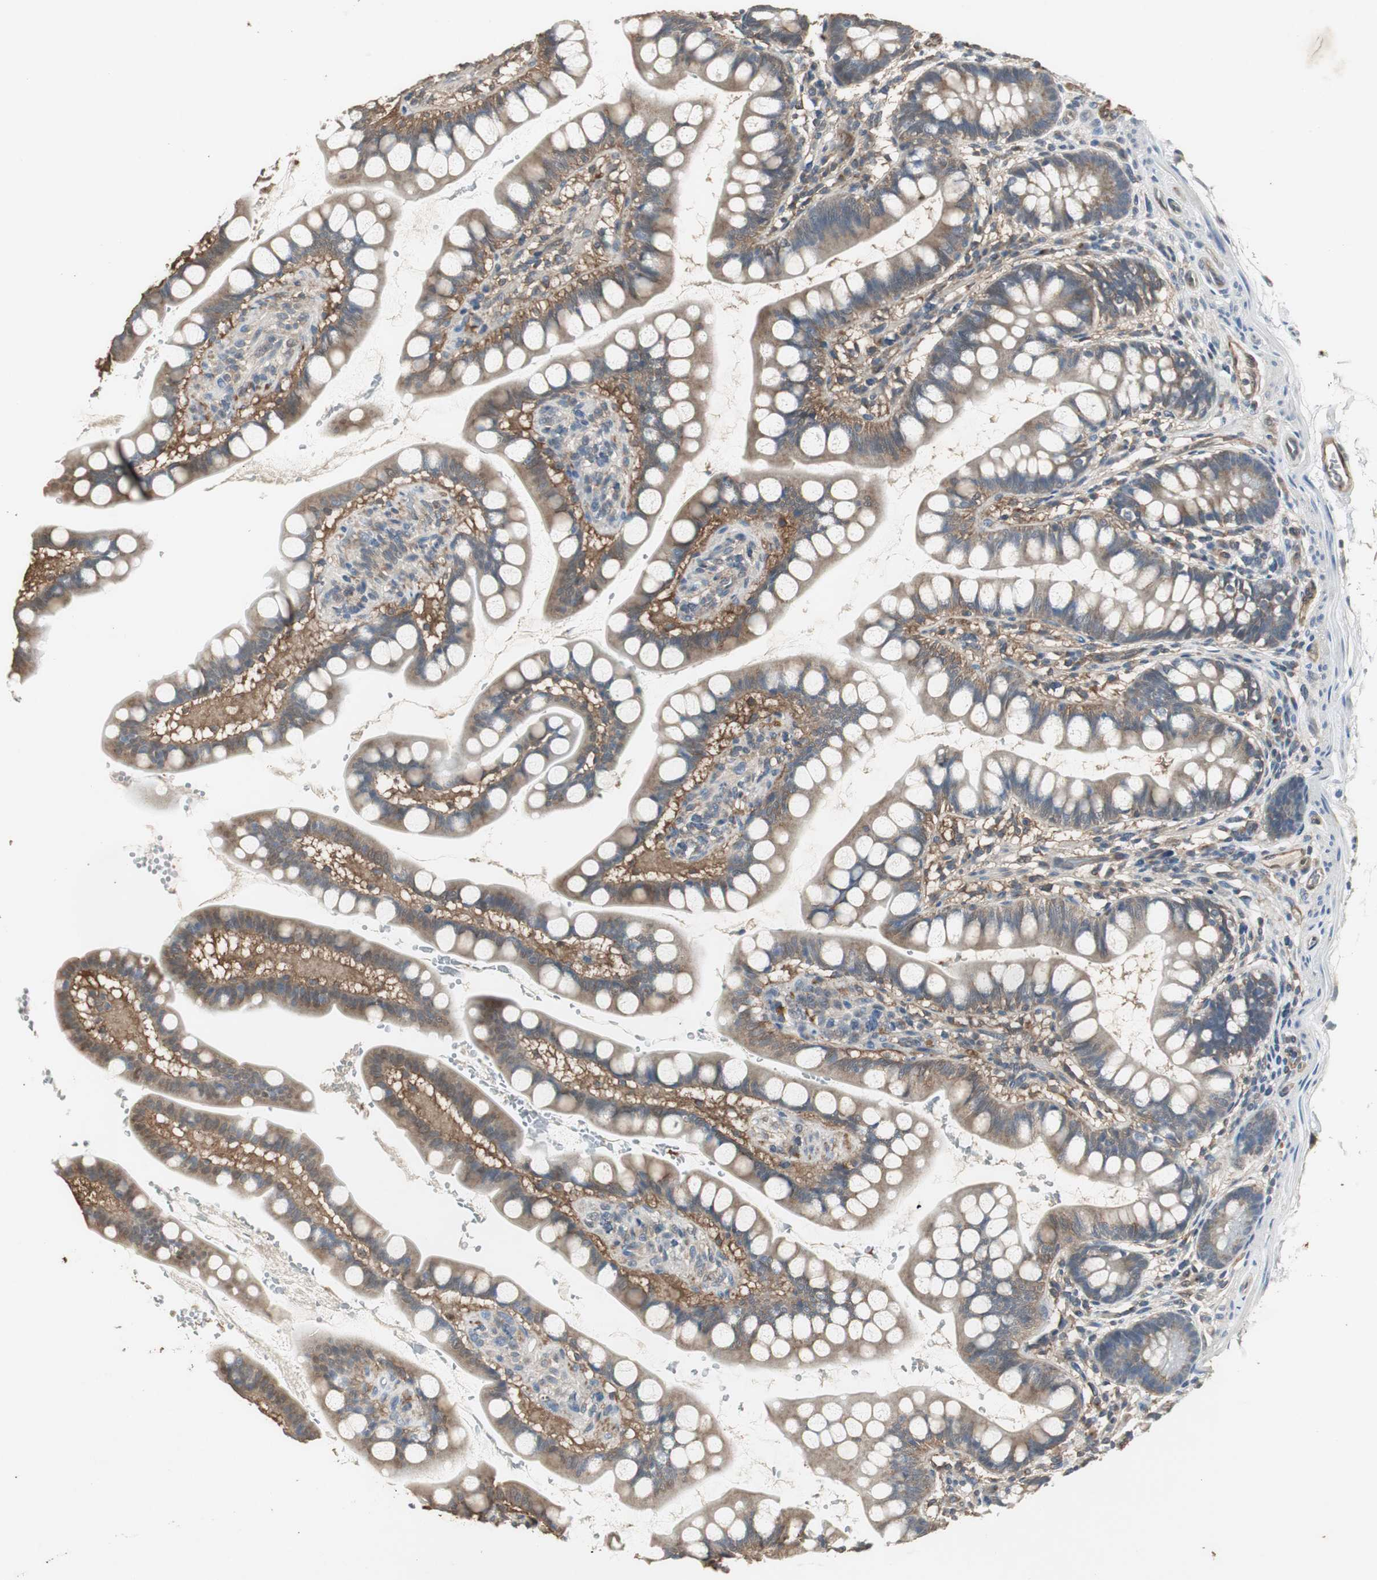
{"staining": {"intensity": "moderate", "quantity": ">75%", "location": "cytoplasmic/membranous"}, "tissue": "small intestine", "cell_type": "Glandular cells", "image_type": "normal", "snomed": [{"axis": "morphology", "description": "Normal tissue, NOS"}, {"axis": "topography", "description": "Small intestine"}], "caption": "Small intestine stained with immunohistochemistry shows moderate cytoplasmic/membranous staining in about >75% of glandular cells.", "gene": "JTB", "patient": {"sex": "female", "age": 58}}